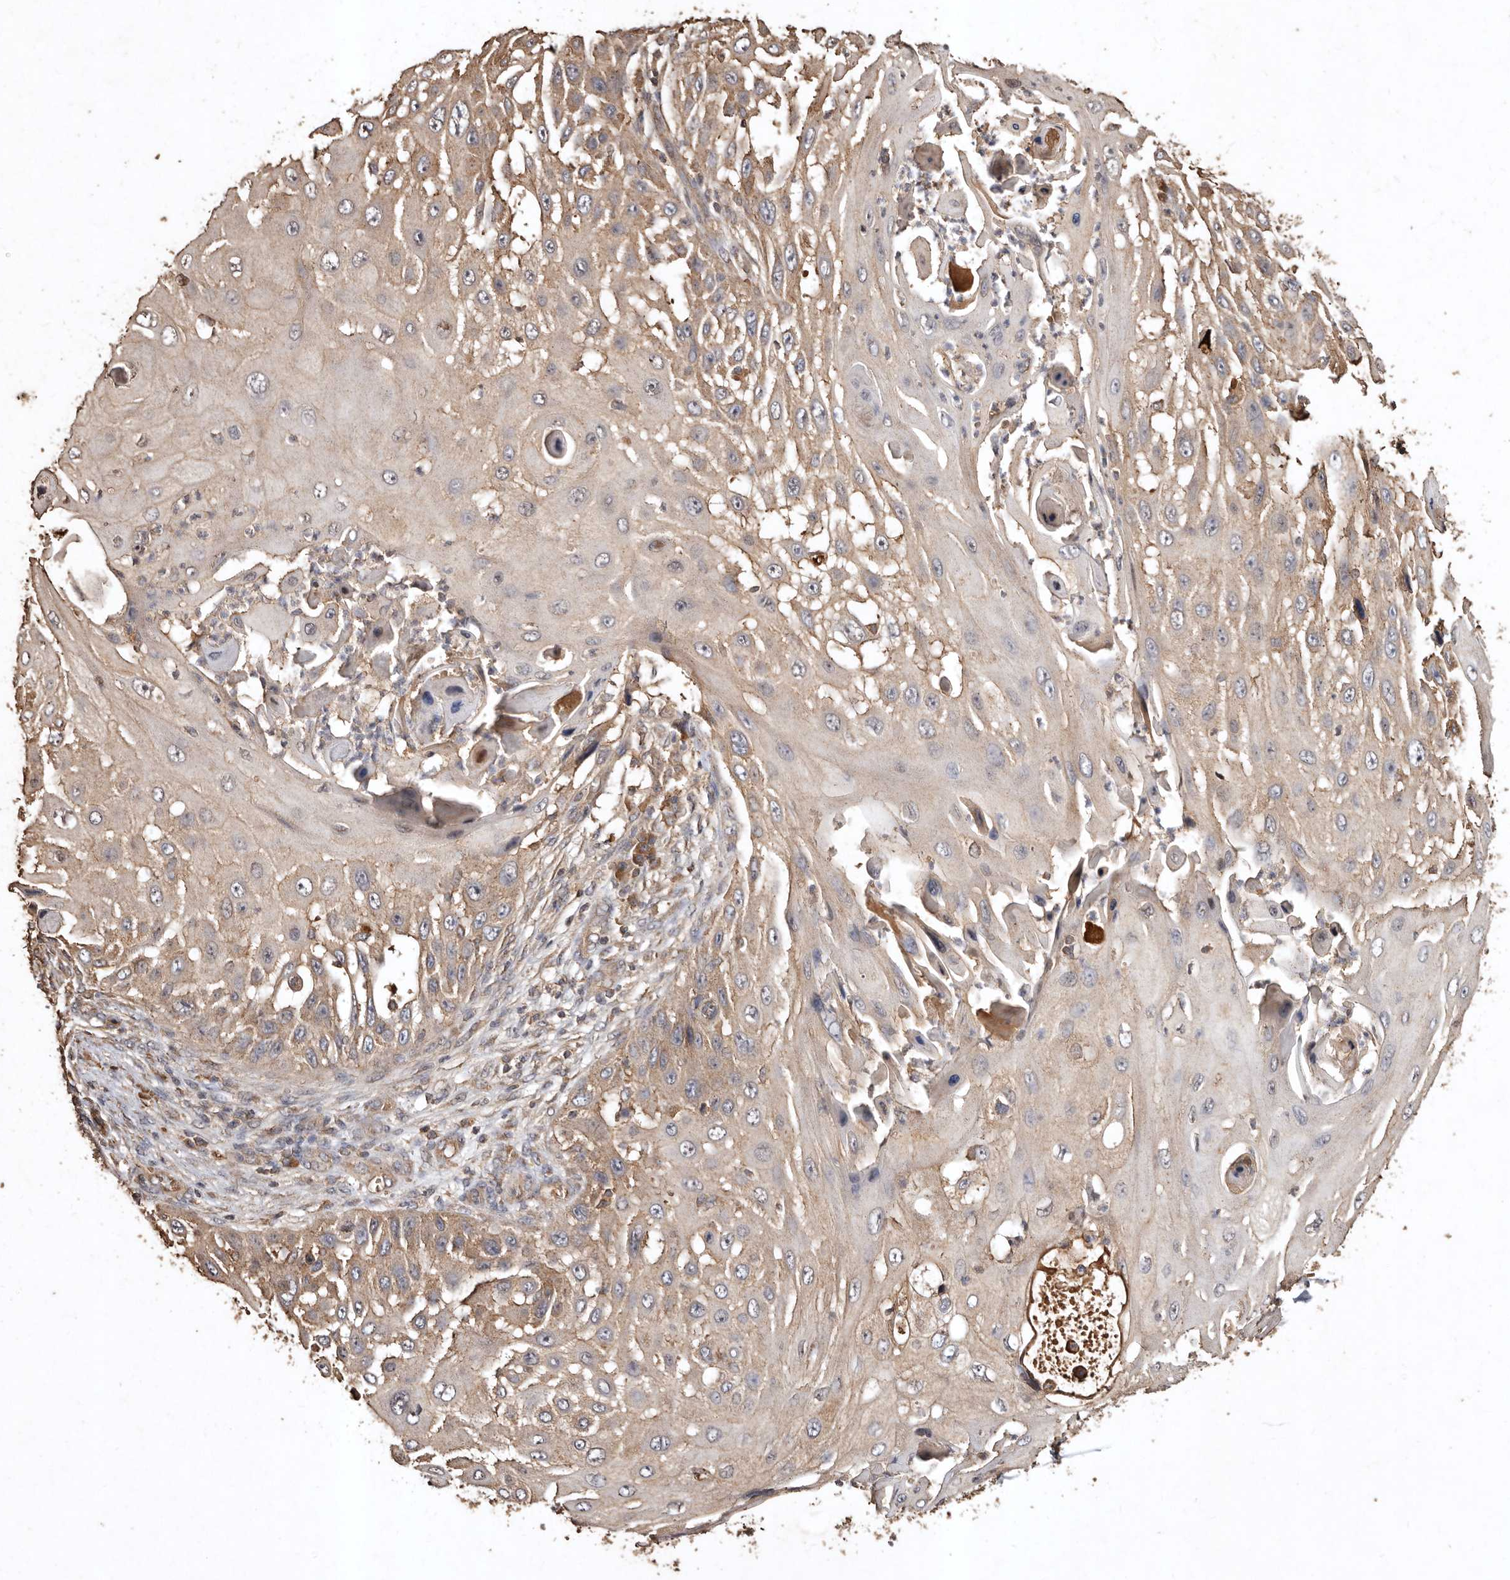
{"staining": {"intensity": "weak", "quantity": "25%-75%", "location": "cytoplasmic/membranous"}, "tissue": "skin cancer", "cell_type": "Tumor cells", "image_type": "cancer", "snomed": [{"axis": "morphology", "description": "Squamous cell carcinoma, NOS"}, {"axis": "topography", "description": "Skin"}], "caption": "Weak cytoplasmic/membranous positivity is appreciated in approximately 25%-75% of tumor cells in skin cancer.", "gene": "FARS2", "patient": {"sex": "female", "age": 44}}